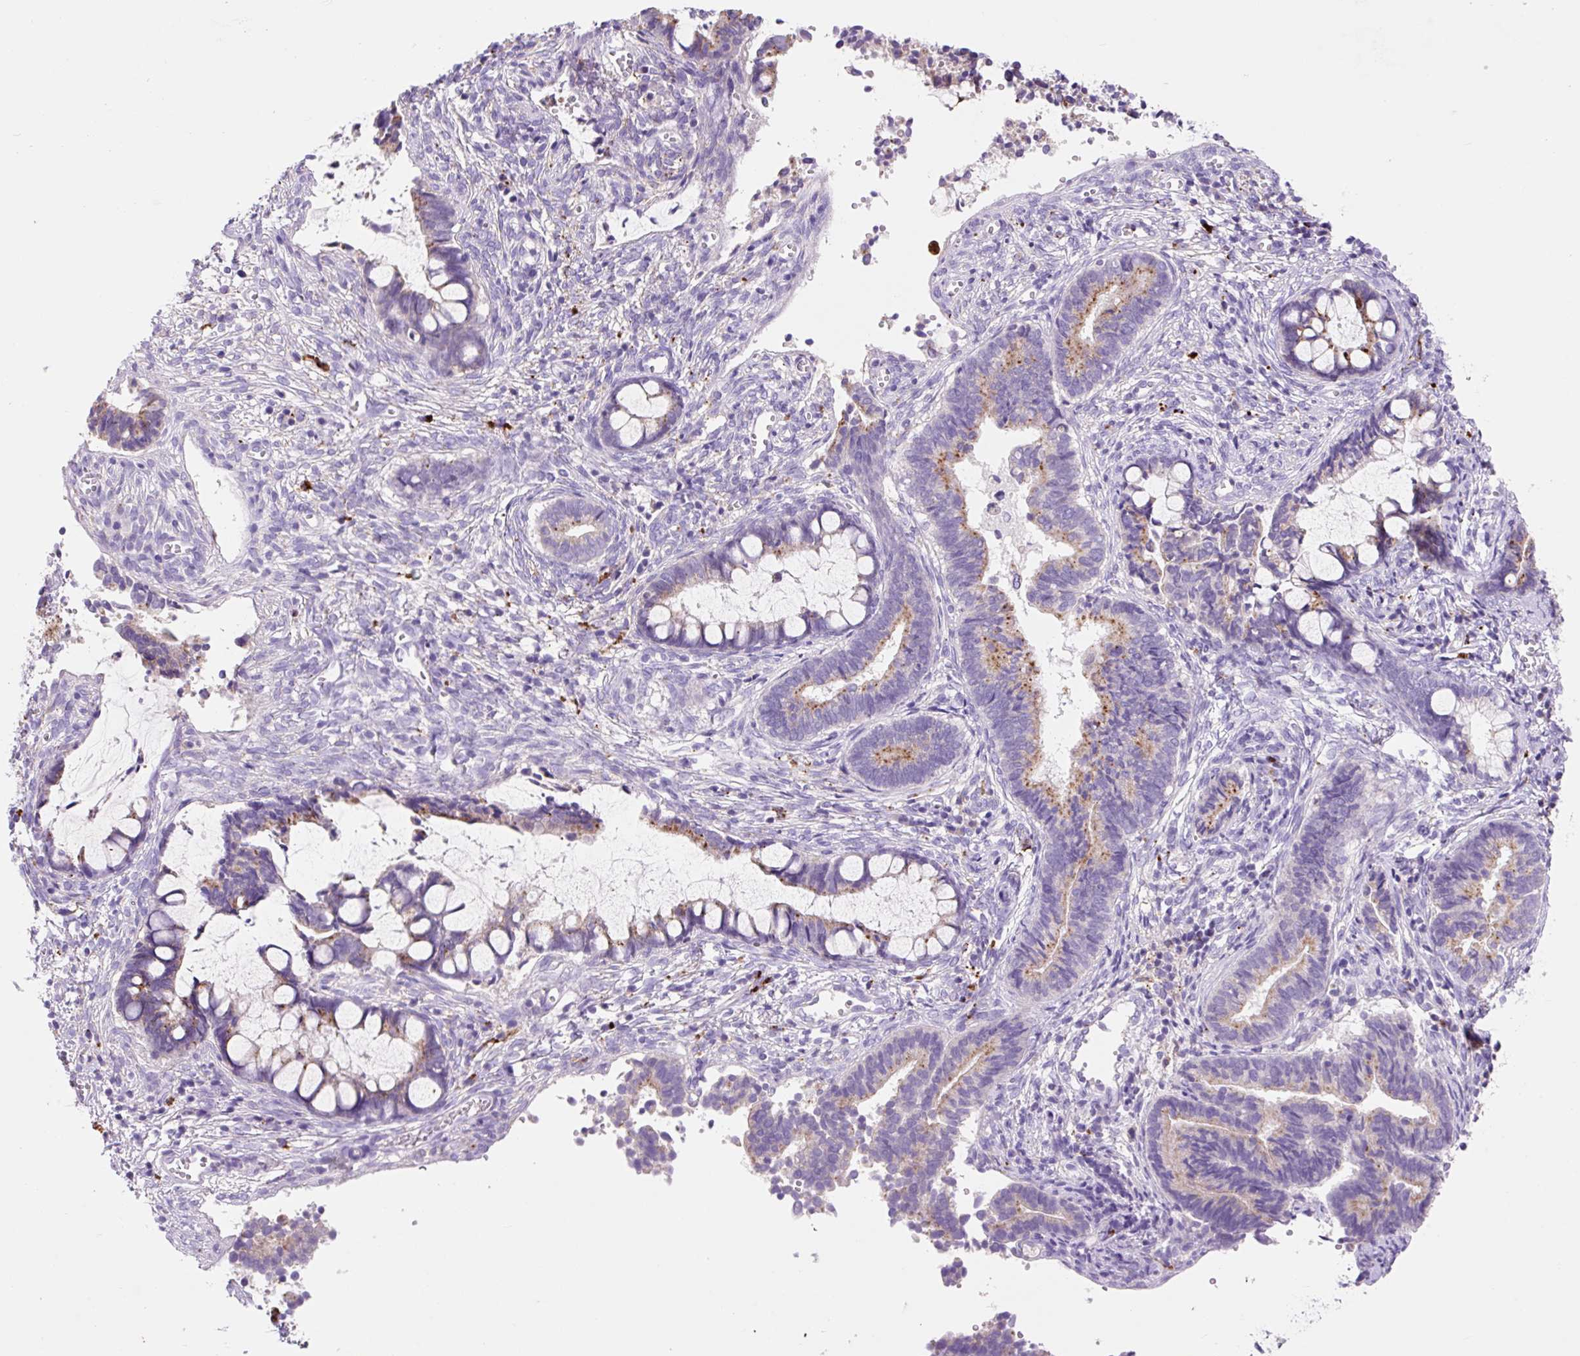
{"staining": {"intensity": "moderate", "quantity": "<25%", "location": "cytoplasmic/membranous"}, "tissue": "cervical cancer", "cell_type": "Tumor cells", "image_type": "cancer", "snomed": [{"axis": "morphology", "description": "Adenocarcinoma, NOS"}, {"axis": "topography", "description": "Cervix"}], "caption": "Immunohistochemistry staining of cervical cancer (adenocarcinoma), which exhibits low levels of moderate cytoplasmic/membranous positivity in about <25% of tumor cells indicating moderate cytoplasmic/membranous protein expression. The staining was performed using DAB (brown) for protein detection and nuclei were counterstained in hematoxylin (blue).", "gene": "HEXA", "patient": {"sex": "female", "age": 44}}